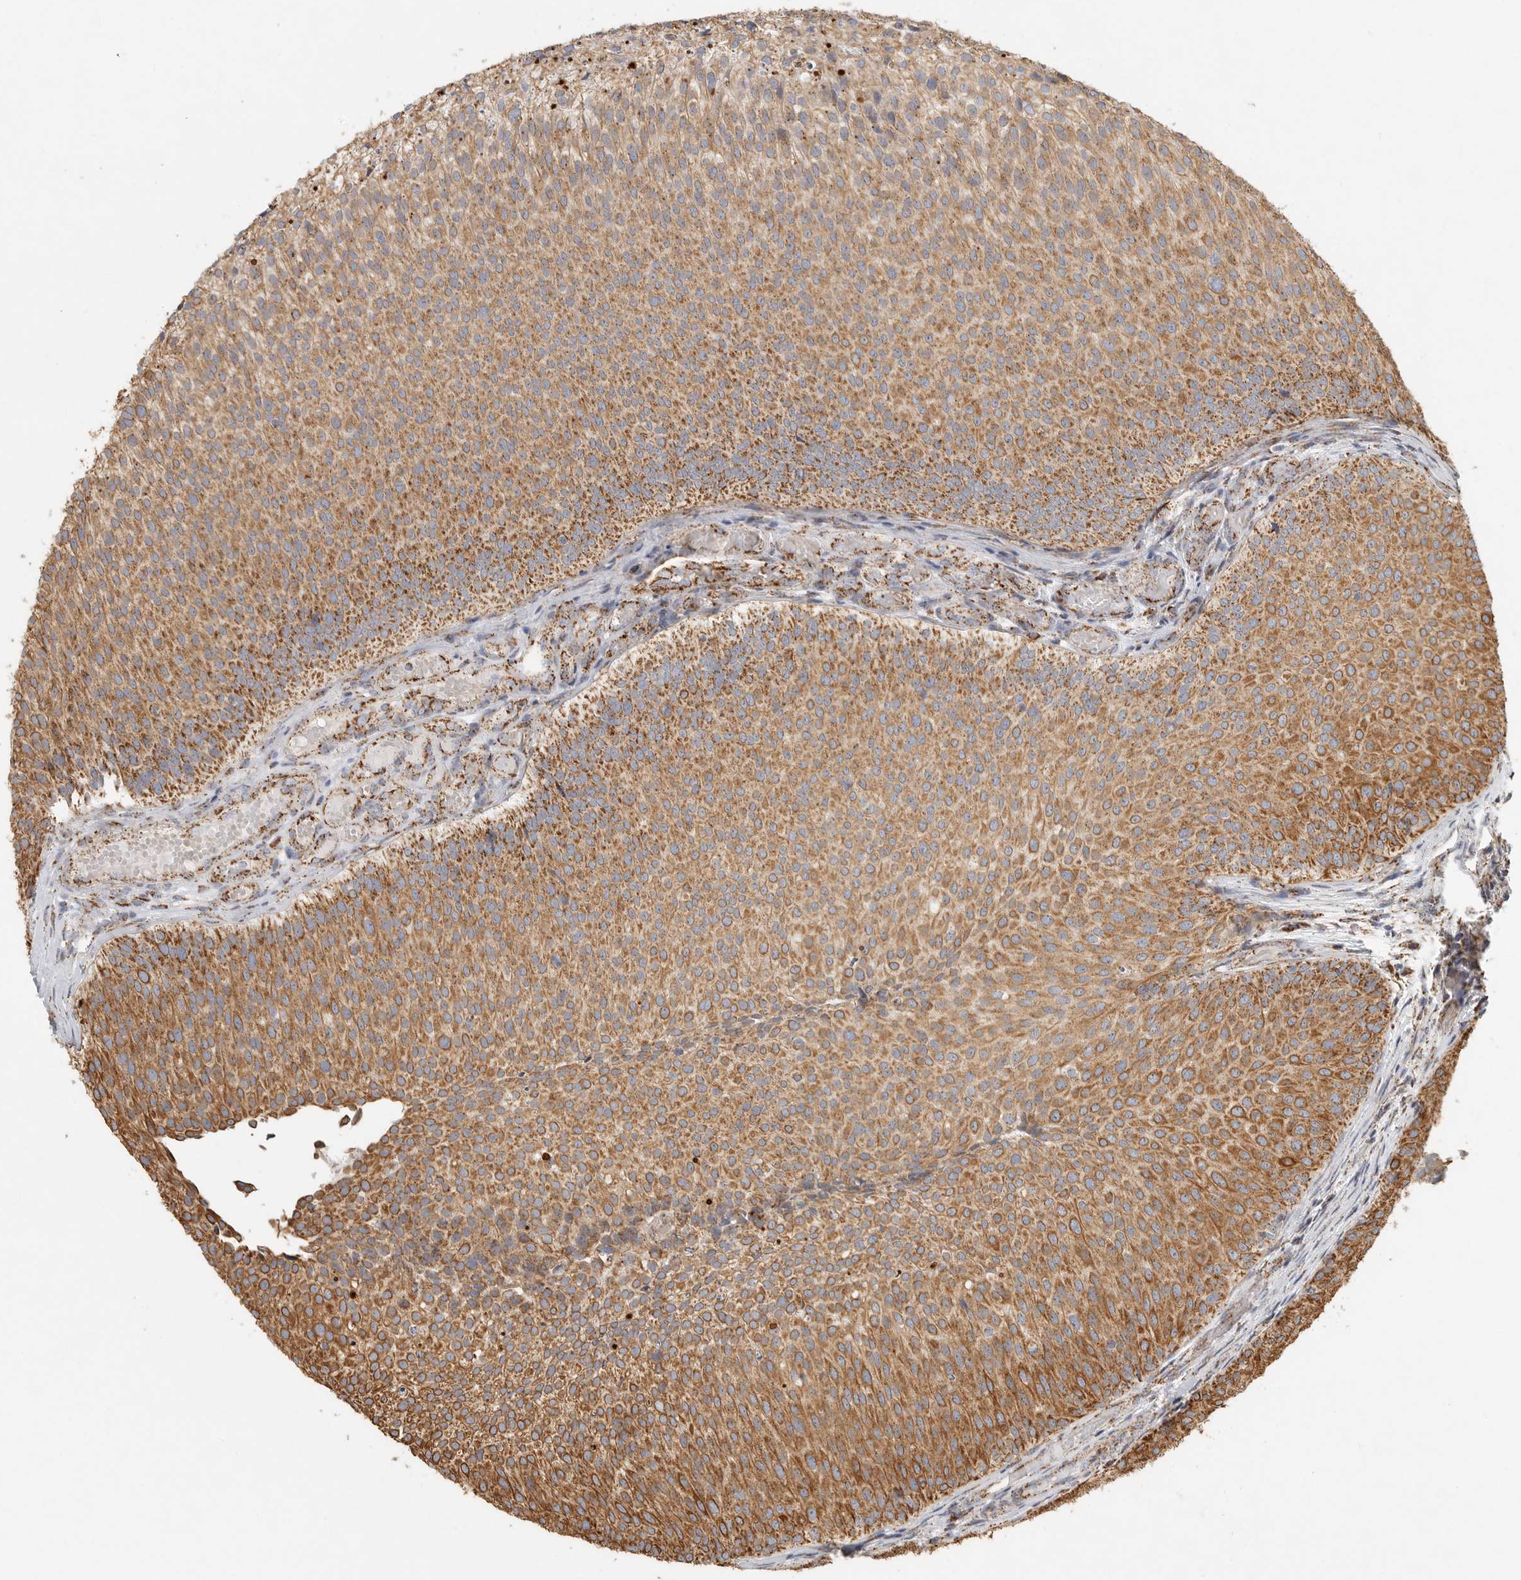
{"staining": {"intensity": "moderate", "quantity": ">75%", "location": "cytoplasmic/membranous"}, "tissue": "urothelial cancer", "cell_type": "Tumor cells", "image_type": "cancer", "snomed": [{"axis": "morphology", "description": "Urothelial carcinoma, Low grade"}, {"axis": "topography", "description": "Urinary bladder"}], "caption": "Protein expression analysis of human low-grade urothelial carcinoma reveals moderate cytoplasmic/membranous positivity in approximately >75% of tumor cells. (Brightfield microscopy of DAB IHC at high magnification).", "gene": "SLC25A26", "patient": {"sex": "male", "age": 86}}